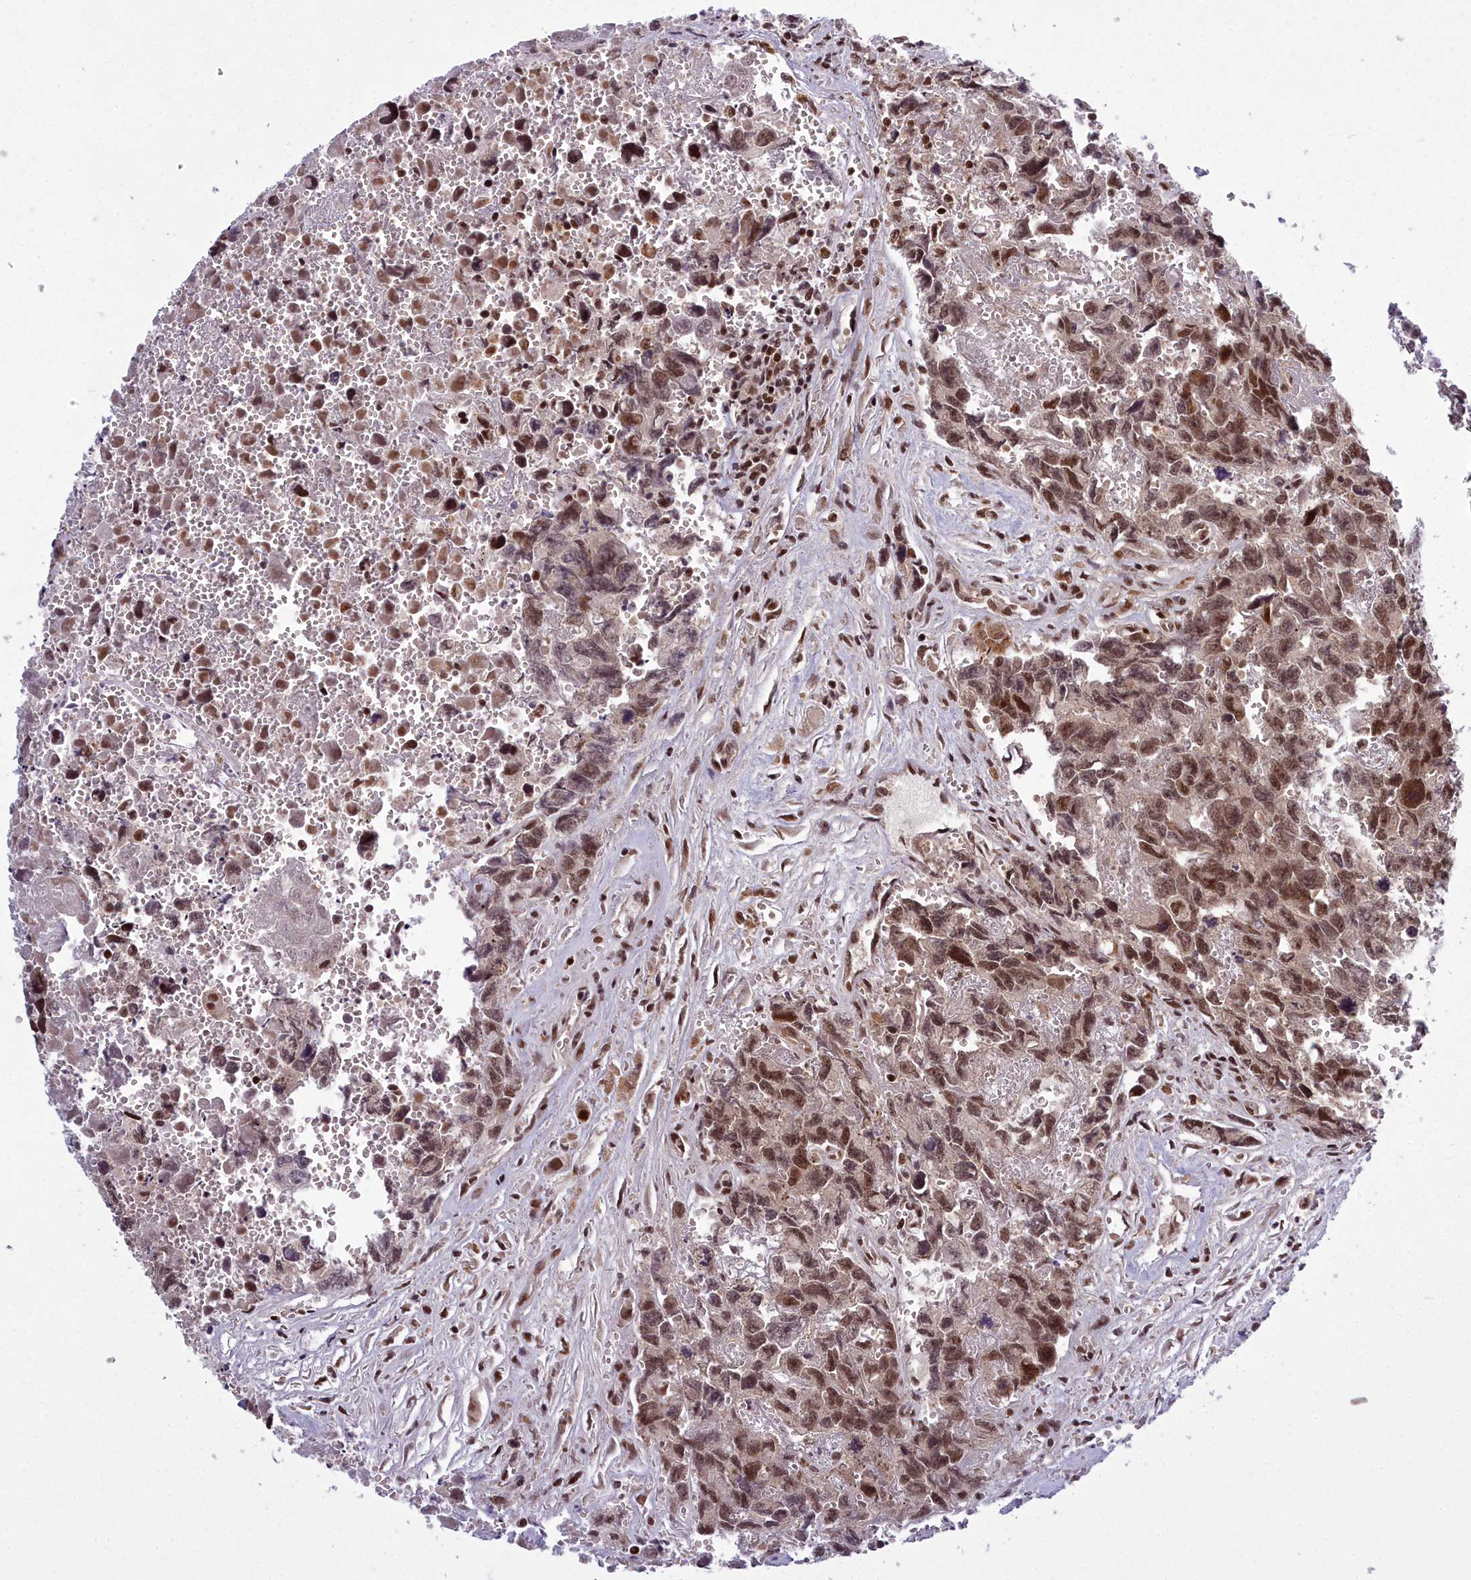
{"staining": {"intensity": "moderate", "quantity": ">75%", "location": "nuclear"}, "tissue": "testis cancer", "cell_type": "Tumor cells", "image_type": "cancer", "snomed": [{"axis": "morphology", "description": "Carcinoma, Embryonal, NOS"}, {"axis": "topography", "description": "Testis"}], "caption": "This is a photomicrograph of IHC staining of embryonal carcinoma (testis), which shows moderate positivity in the nuclear of tumor cells.", "gene": "GMEB1", "patient": {"sex": "male", "age": 31}}